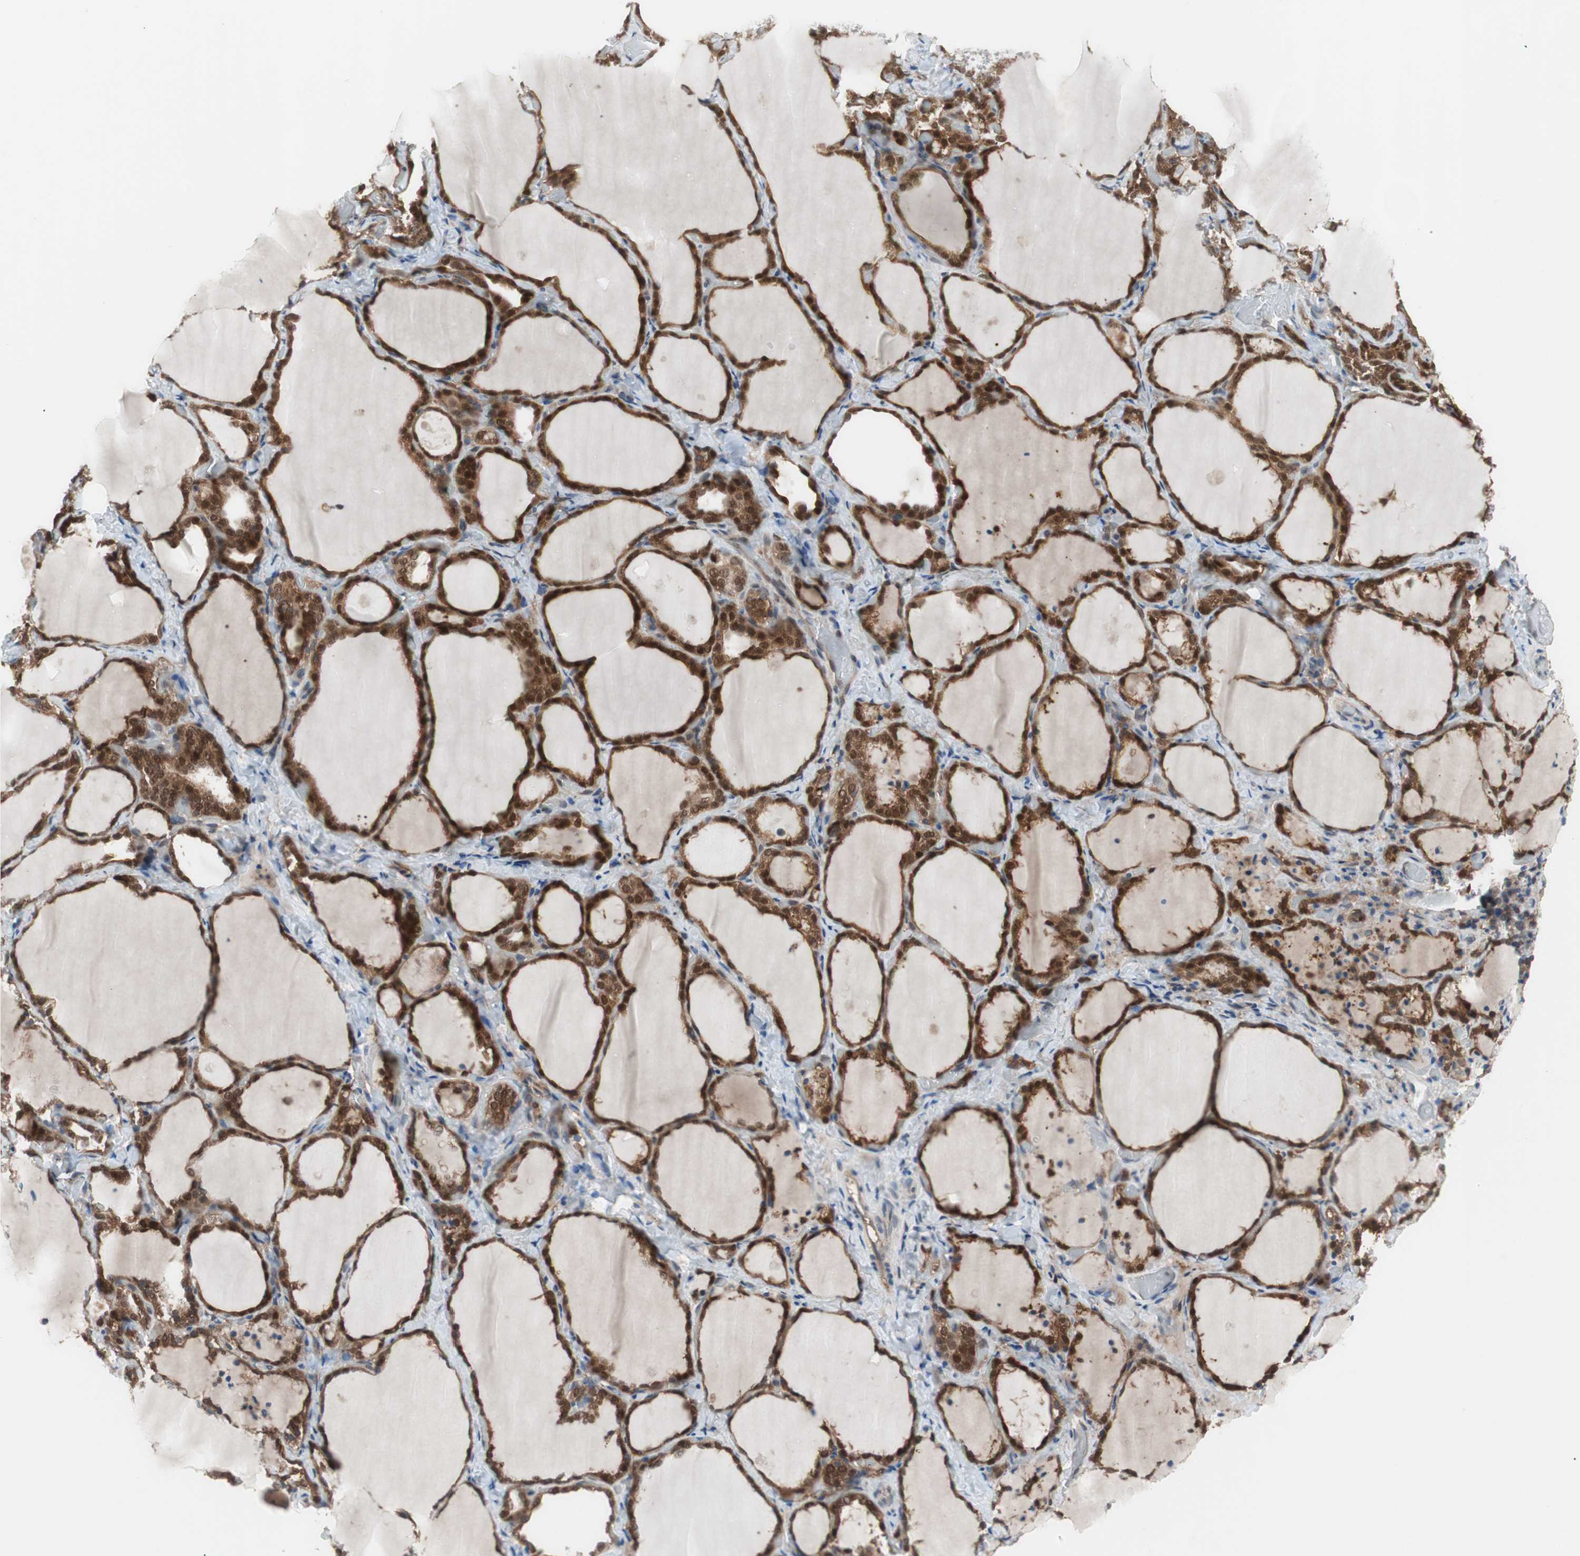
{"staining": {"intensity": "strong", "quantity": ">75%", "location": "cytoplasmic/membranous,nuclear"}, "tissue": "thyroid gland", "cell_type": "Glandular cells", "image_type": "normal", "snomed": [{"axis": "morphology", "description": "Normal tissue, NOS"}, {"axis": "morphology", "description": "Papillary adenocarcinoma, NOS"}, {"axis": "topography", "description": "Thyroid gland"}], "caption": "Benign thyroid gland exhibits strong cytoplasmic/membranous,nuclear positivity in approximately >75% of glandular cells, visualized by immunohistochemistry.", "gene": "GALT", "patient": {"sex": "female", "age": 30}}